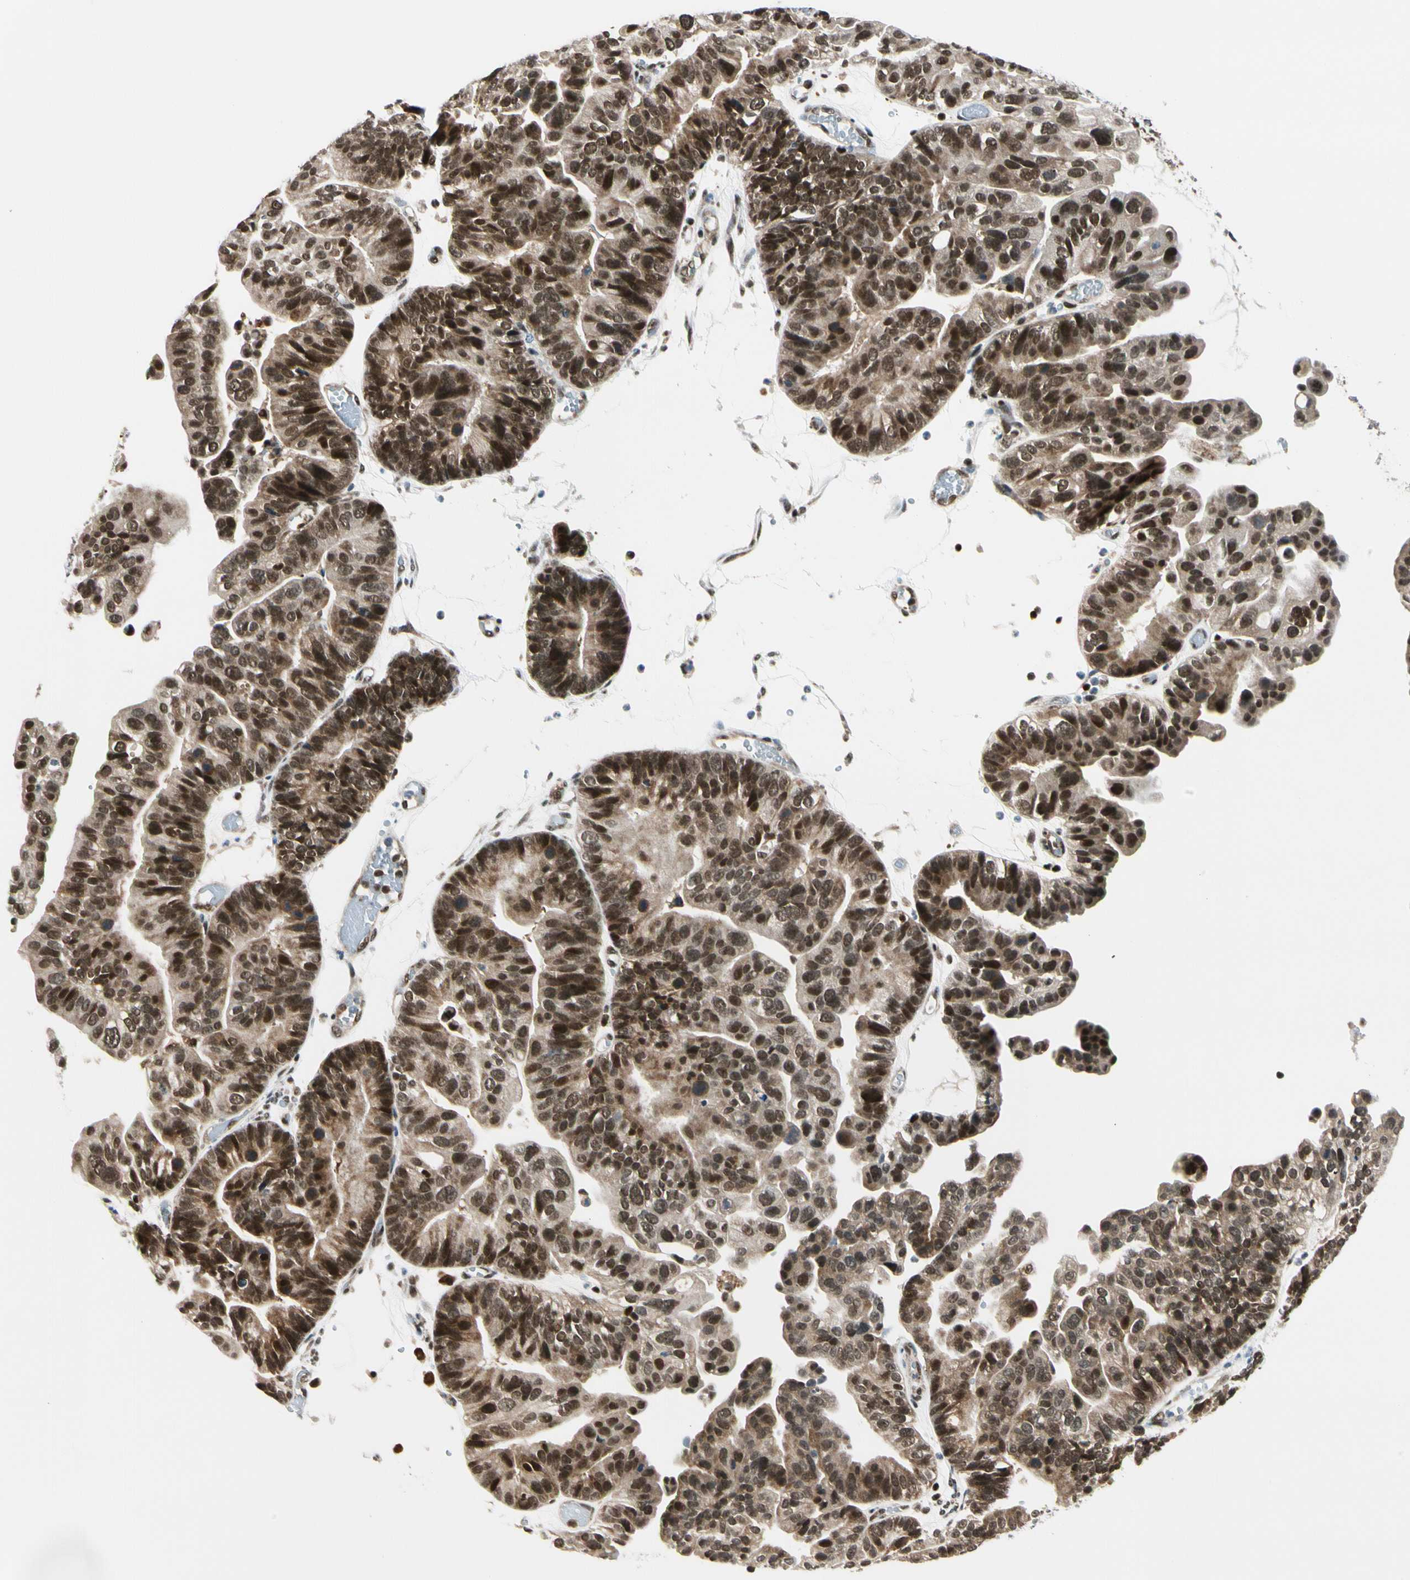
{"staining": {"intensity": "strong", "quantity": ">75%", "location": "cytoplasmic/membranous,nuclear"}, "tissue": "ovarian cancer", "cell_type": "Tumor cells", "image_type": "cancer", "snomed": [{"axis": "morphology", "description": "Cystadenocarcinoma, serous, NOS"}, {"axis": "topography", "description": "Ovary"}], "caption": "Tumor cells display high levels of strong cytoplasmic/membranous and nuclear staining in about >75% of cells in human ovarian serous cystadenocarcinoma.", "gene": "DAXX", "patient": {"sex": "female", "age": 56}}